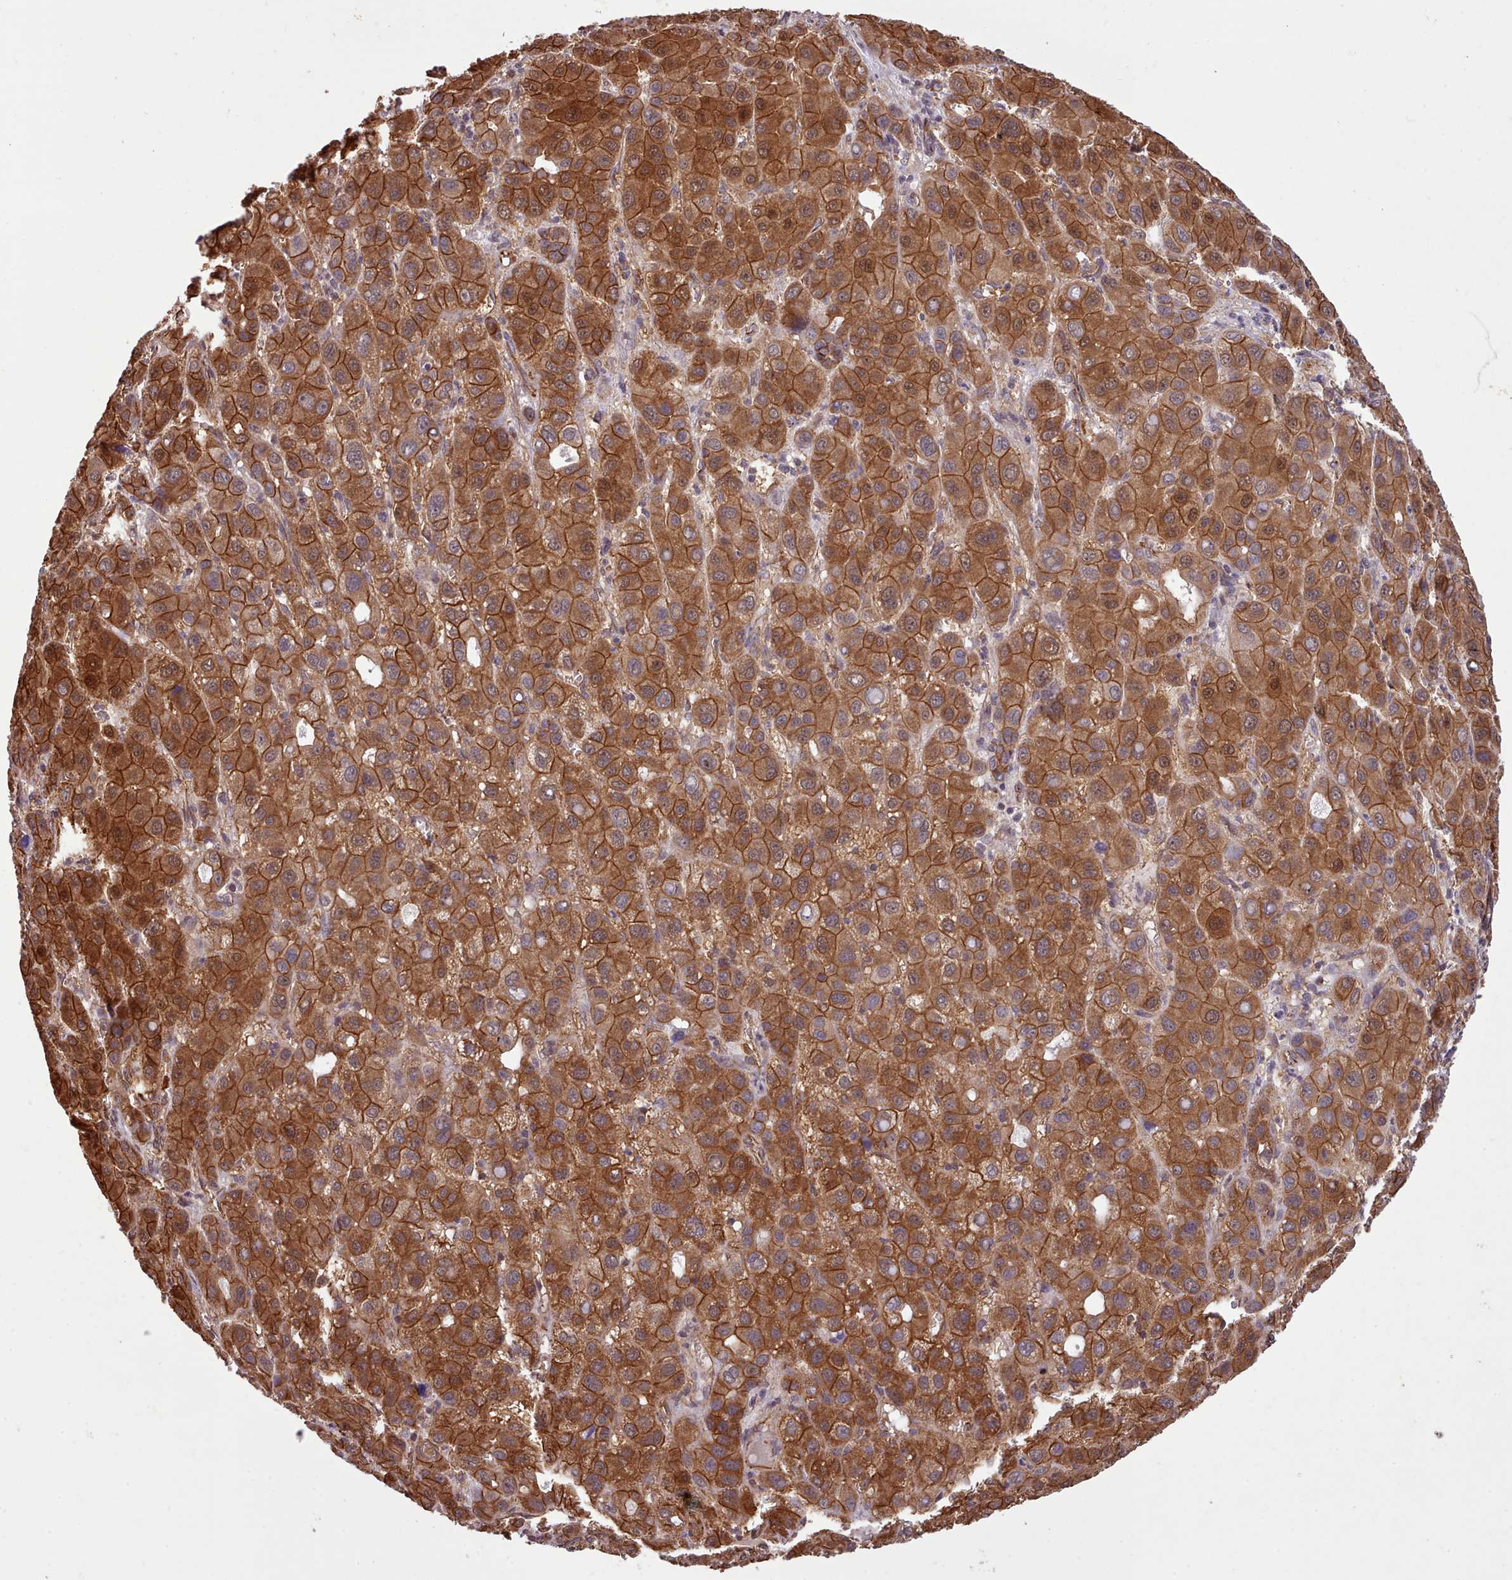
{"staining": {"intensity": "strong", "quantity": ">75%", "location": "cytoplasmic/membranous"}, "tissue": "liver cancer", "cell_type": "Tumor cells", "image_type": "cancer", "snomed": [{"axis": "morphology", "description": "Carcinoma, Hepatocellular, NOS"}, {"axis": "topography", "description": "Liver"}], "caption": "Tumor cells exhibit strong cytoplasmic/membranous positivity in approximately >75% of cells in hepatocellular carcinoma (liver). The staining was performed using DAB to visualize the protein expression in brown, while the nuclei were stained in blue with hematoxylin (Magnification: 20x).", "gene": "MRPL46", "patient": {"sex": "male", "age": 55}}